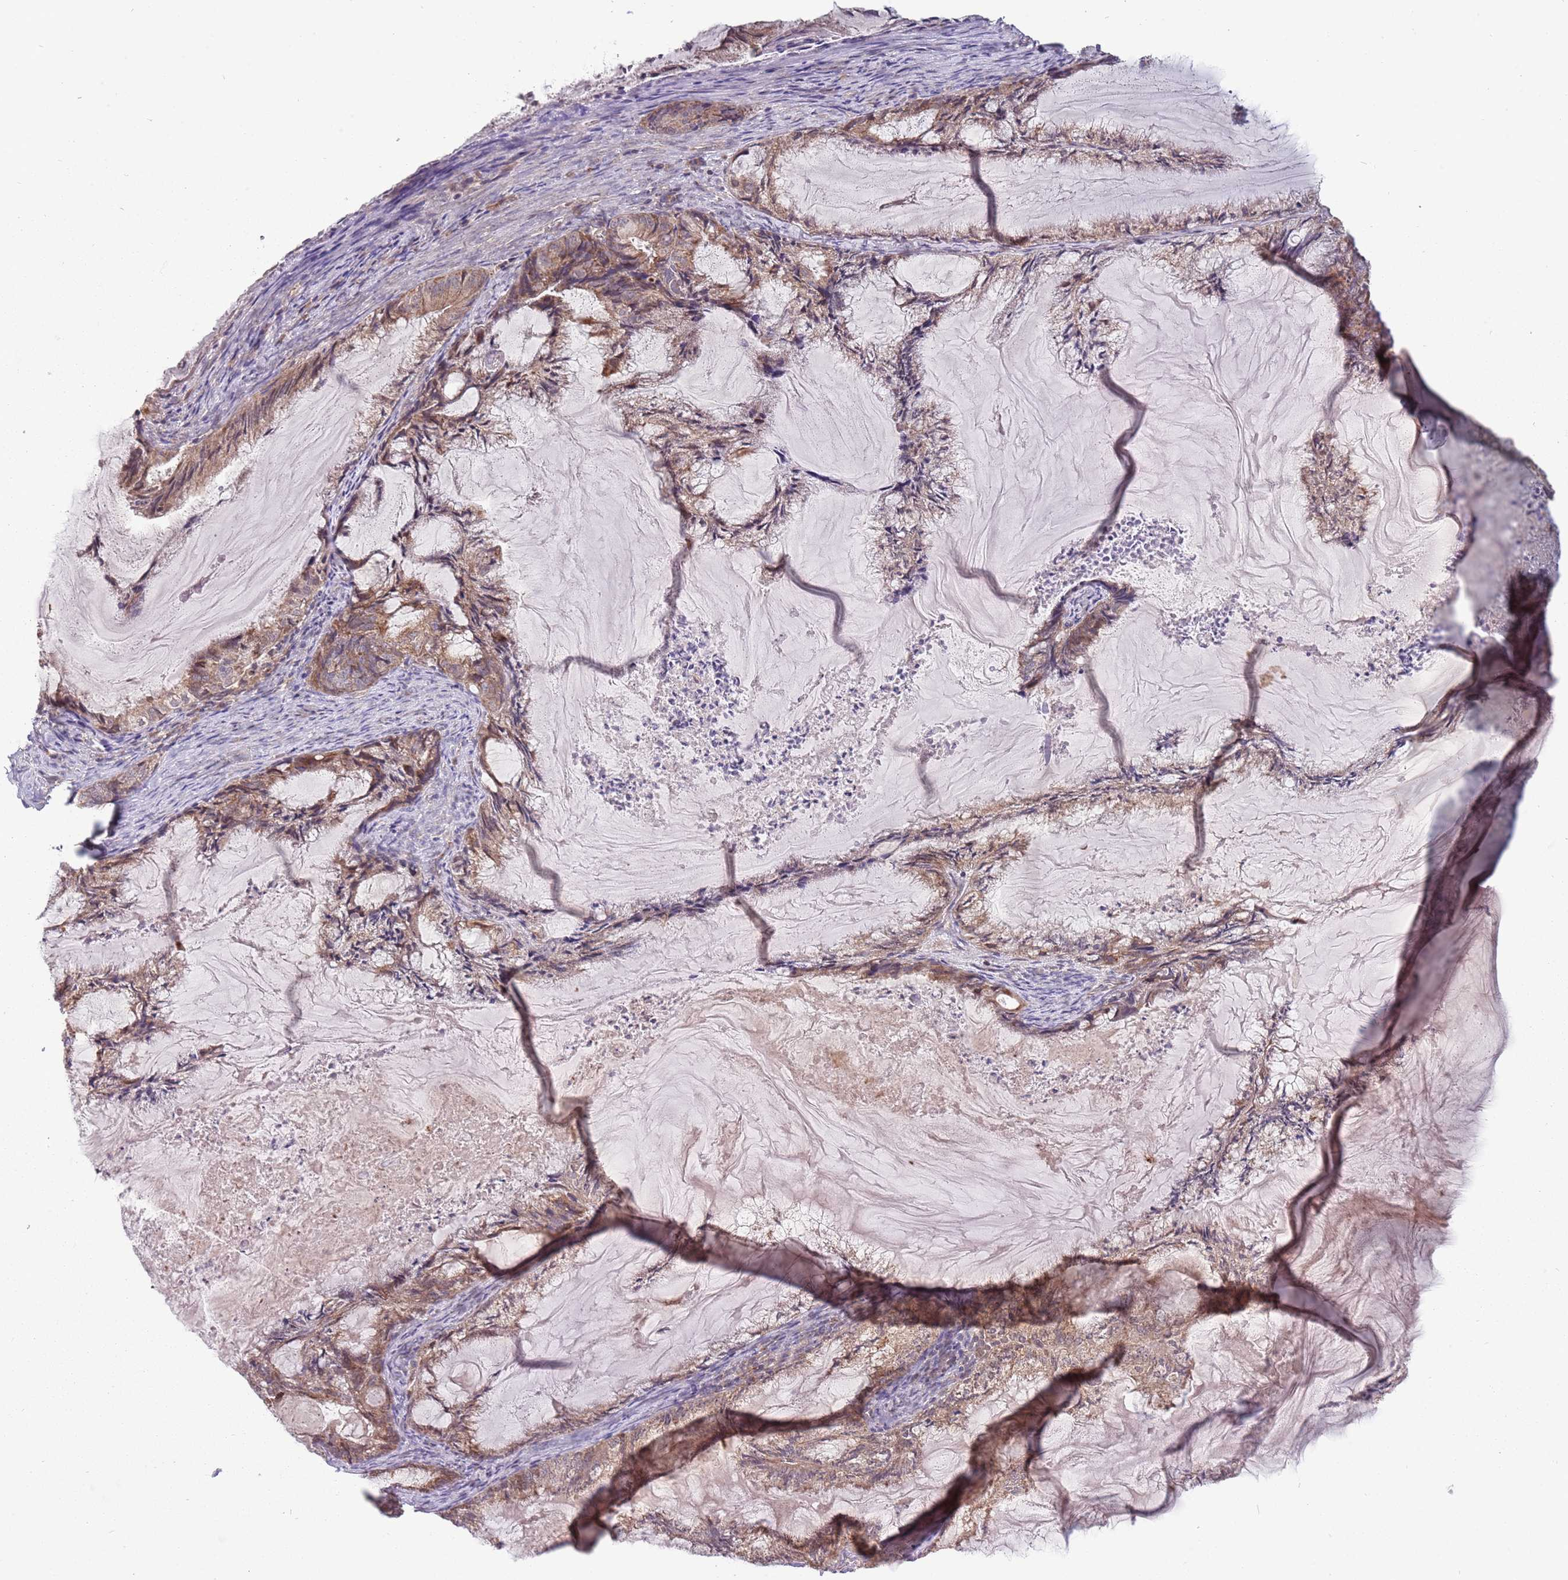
{"staining": {"intensity": "moderate", "quantity": "25%-75%", "location": "cytoplasmic/membranous"}, "tissue": "endometrial cancer", "cell_type": "Tumor cells", "image_type": "cancer", "snomed": [{"axis": "morphology", "description": "Adenocarcinoma, NOS"}, {"axis": "topography", "description": "Endometrium"}], "caption": "Immunohistochemical staining of human endometrial cancer (adenocarcinoma) displays medium levels of moderate cytoplasmic/membranous protein positivity in approximately 25%-75% of tumor cells.", "gene": "RNF181", "patient": {"sex": "female", "age": 86}}